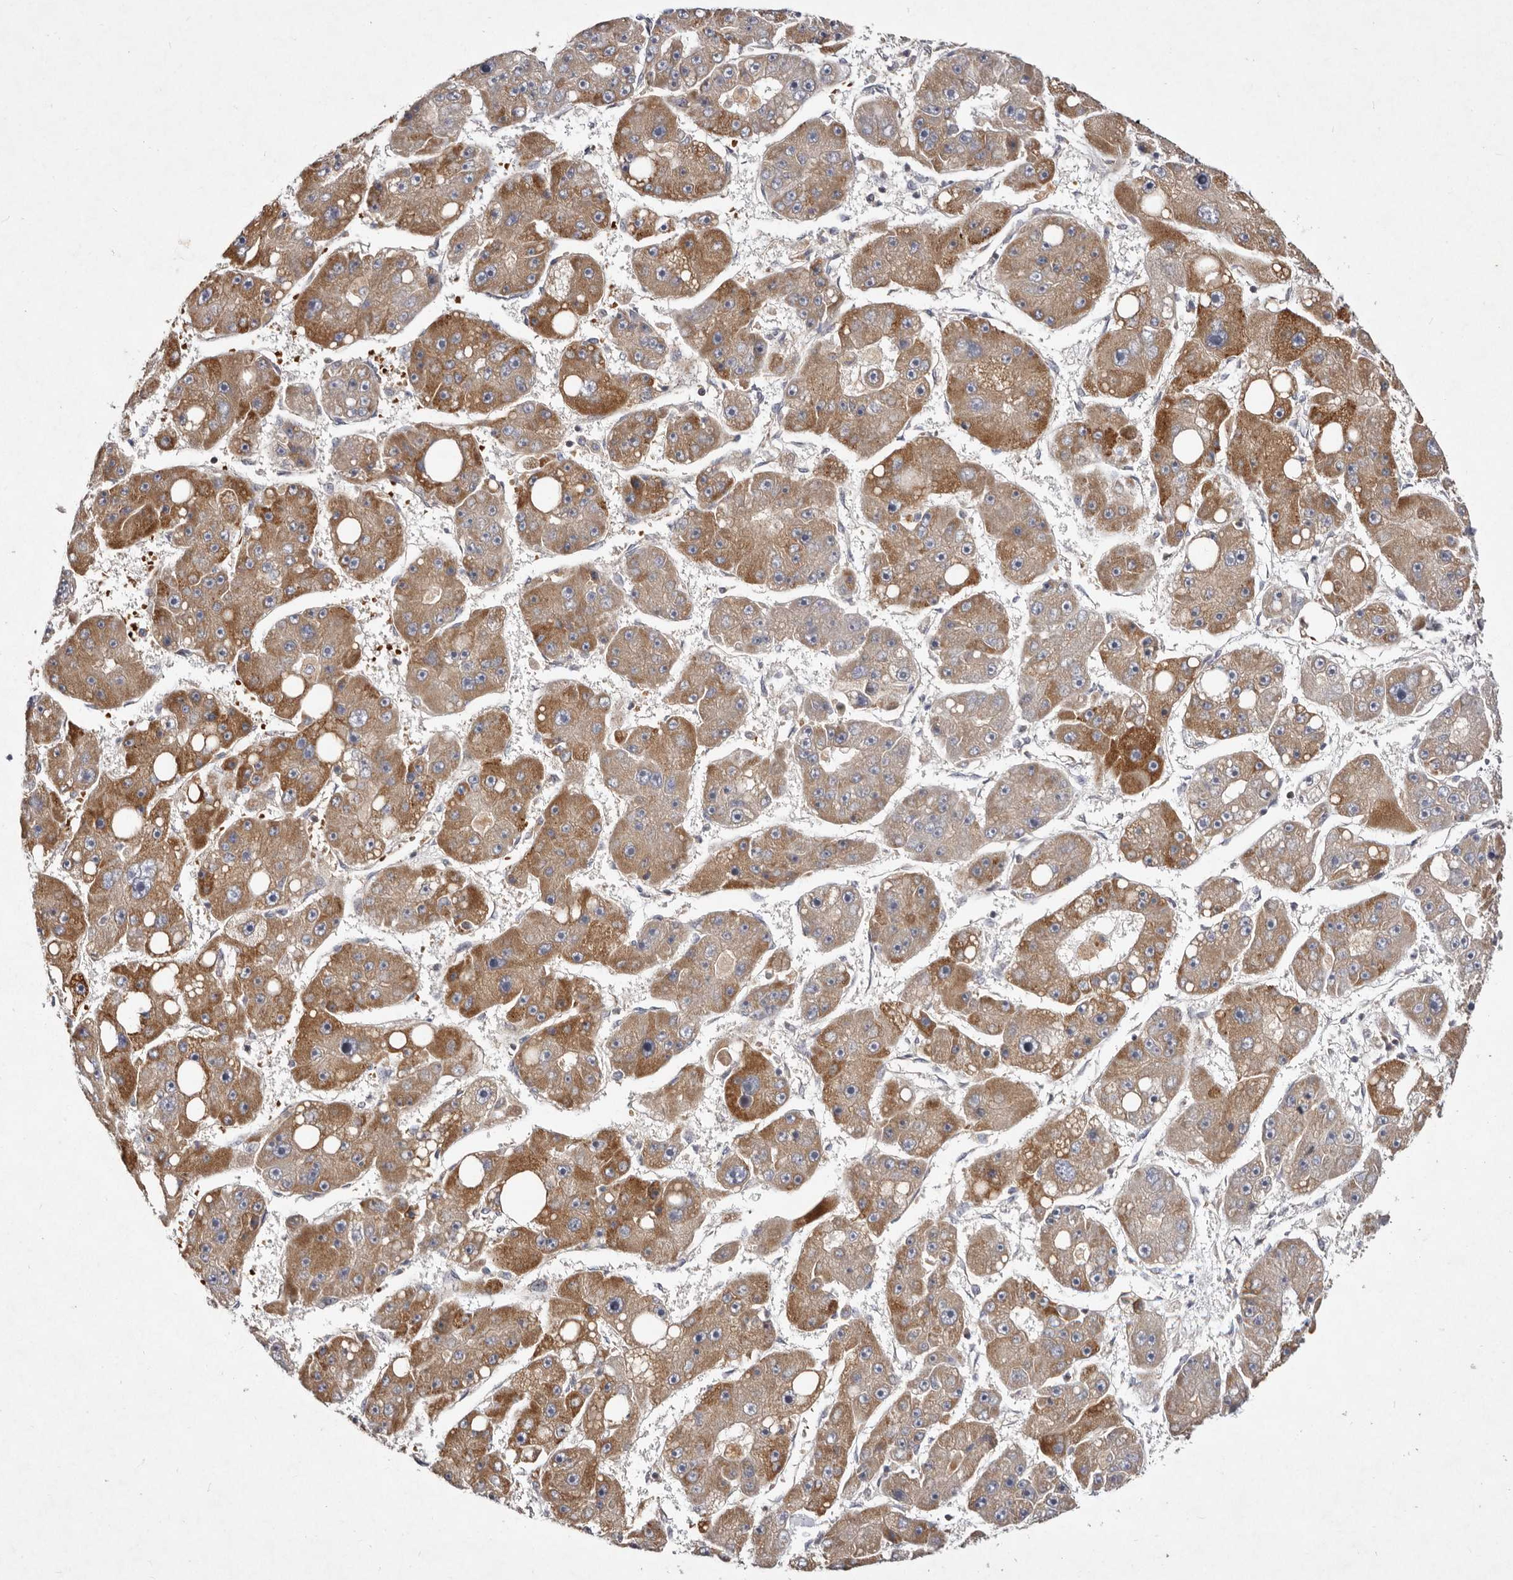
{"staining": {"intensity": "moderate", "quantity": ">75%", "location": "cytoplasmic/membranous"}, "tissue": "liver cancer", "cell_type": "Tumor cells", "image_type": "cancer", "snomed": [{"axis": "morphology", "description": "Carcinoma, Hepatocellular, NOS"}, {"axis": "topography", "description": "Liver"}], "caption": "Protein expression analysis of human hepatocellular carcinoma (liver) reveals moderate cytoplasmic/membranous expression in about >75% of tumor cells. The protein of interest is shown in brown color, while the nuclei are stained blue.", "gene": "SLC25A20", "patient": {"sex": "female", "age": 61}}